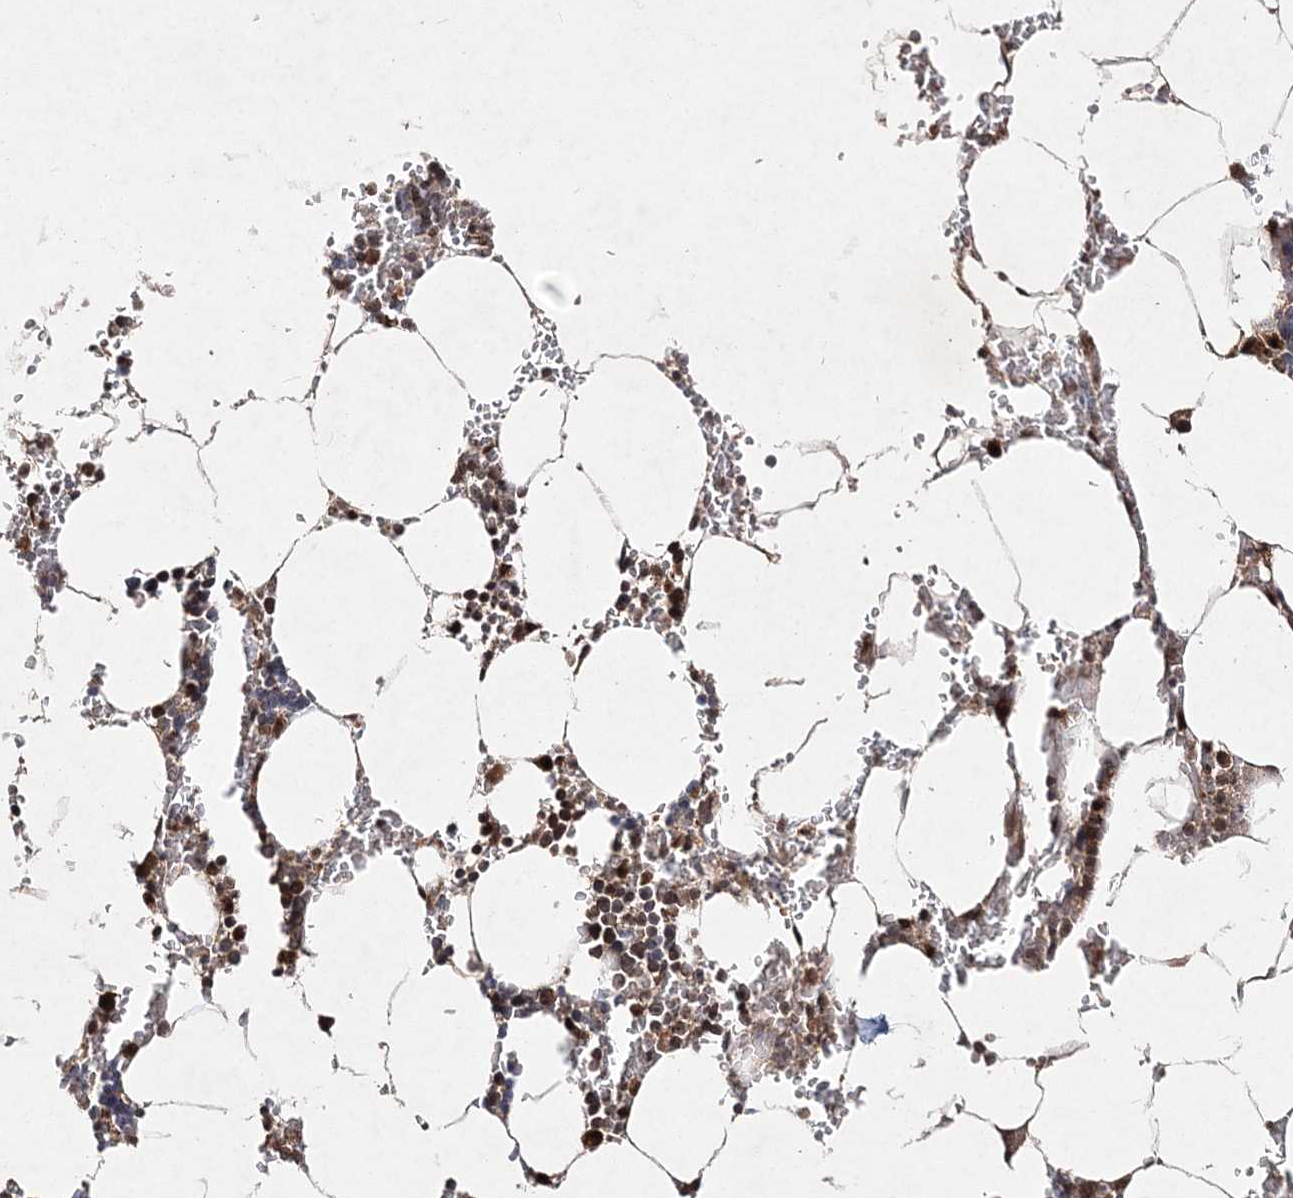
{"staining": {"intensity": "moderate", "quantity": "25%-75%", "location": "cytoplasmic/membranous,nuclear"}, "tissue": "bone marrow", "cell_type": "Hematopoietic cells", "image_type": "normal", "snomed": [{"axis": "morphology", "description": "Normal tissue, NOS"}, {"axis": "topography", "description": "Bone marrow"}], "caption": "An IHC image of benign tissue is shown. Protein staining in brown highlights moderate cytoplasmic/membranous,nuclear positivity in bone marrow within hematopoietic cells. (Stains: DAB in brown, nuclei in blue, Microscopy: brightfield microscopy at high magnification).", "gene": "NIF3L1", "patient": {"sex": "male", "age": 70}}